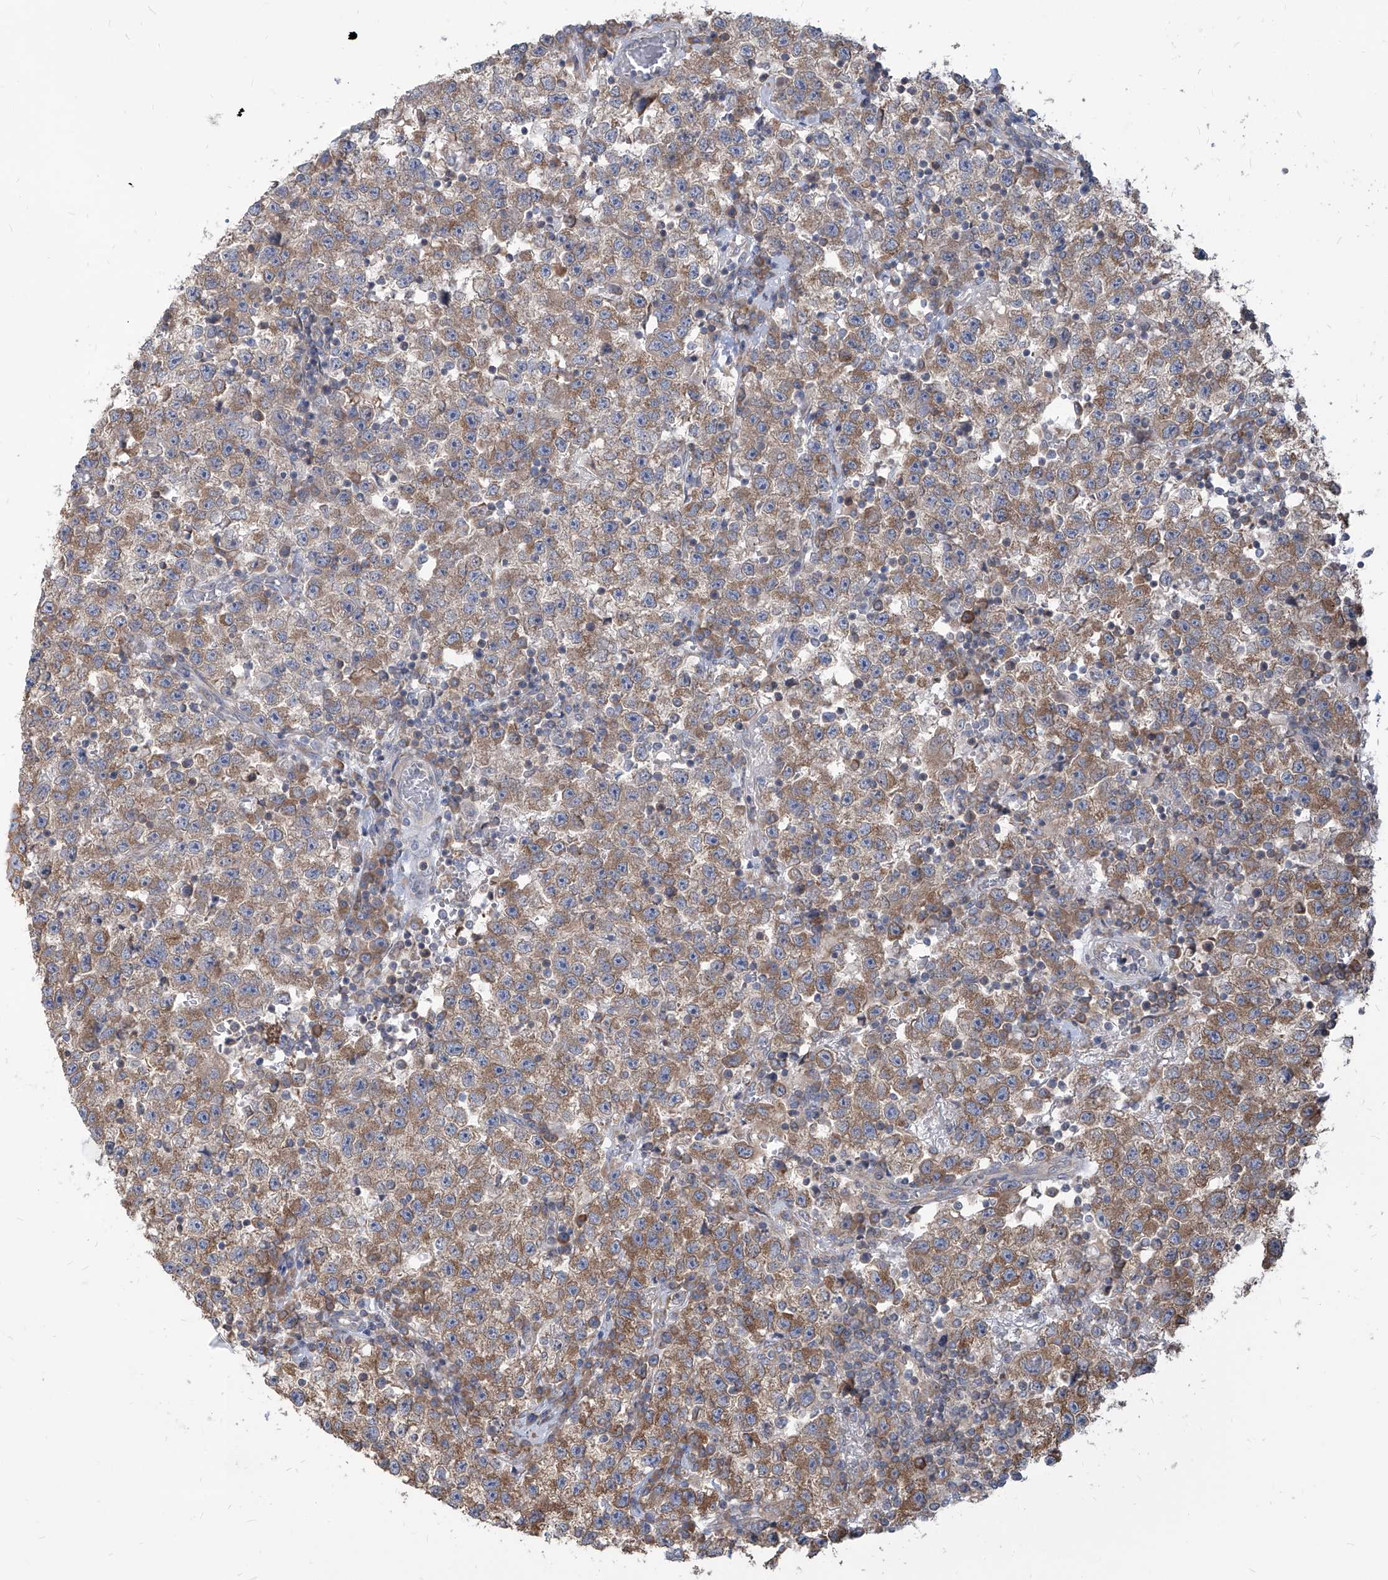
{"staining": {"intensity": "moderate", "quantity": ">75%", "location": "cytoplasmic/membranous"}, "tissue": "testis cancer", "cell_type": "Tumor cells", "image_type": "cancer", "snomed": [{"axis": "morphology", "description": "Seminoma, NOS"}, {"axis": "topography", "description": "Testis"}], "caption": "Protein staining of testis seminoma tissue shows moderate cytoplasmic/membranous positivity in approximately >75% of tumor cells.", "gene": "FAM83B", "patient": {"sex": "male", "age": 22}}